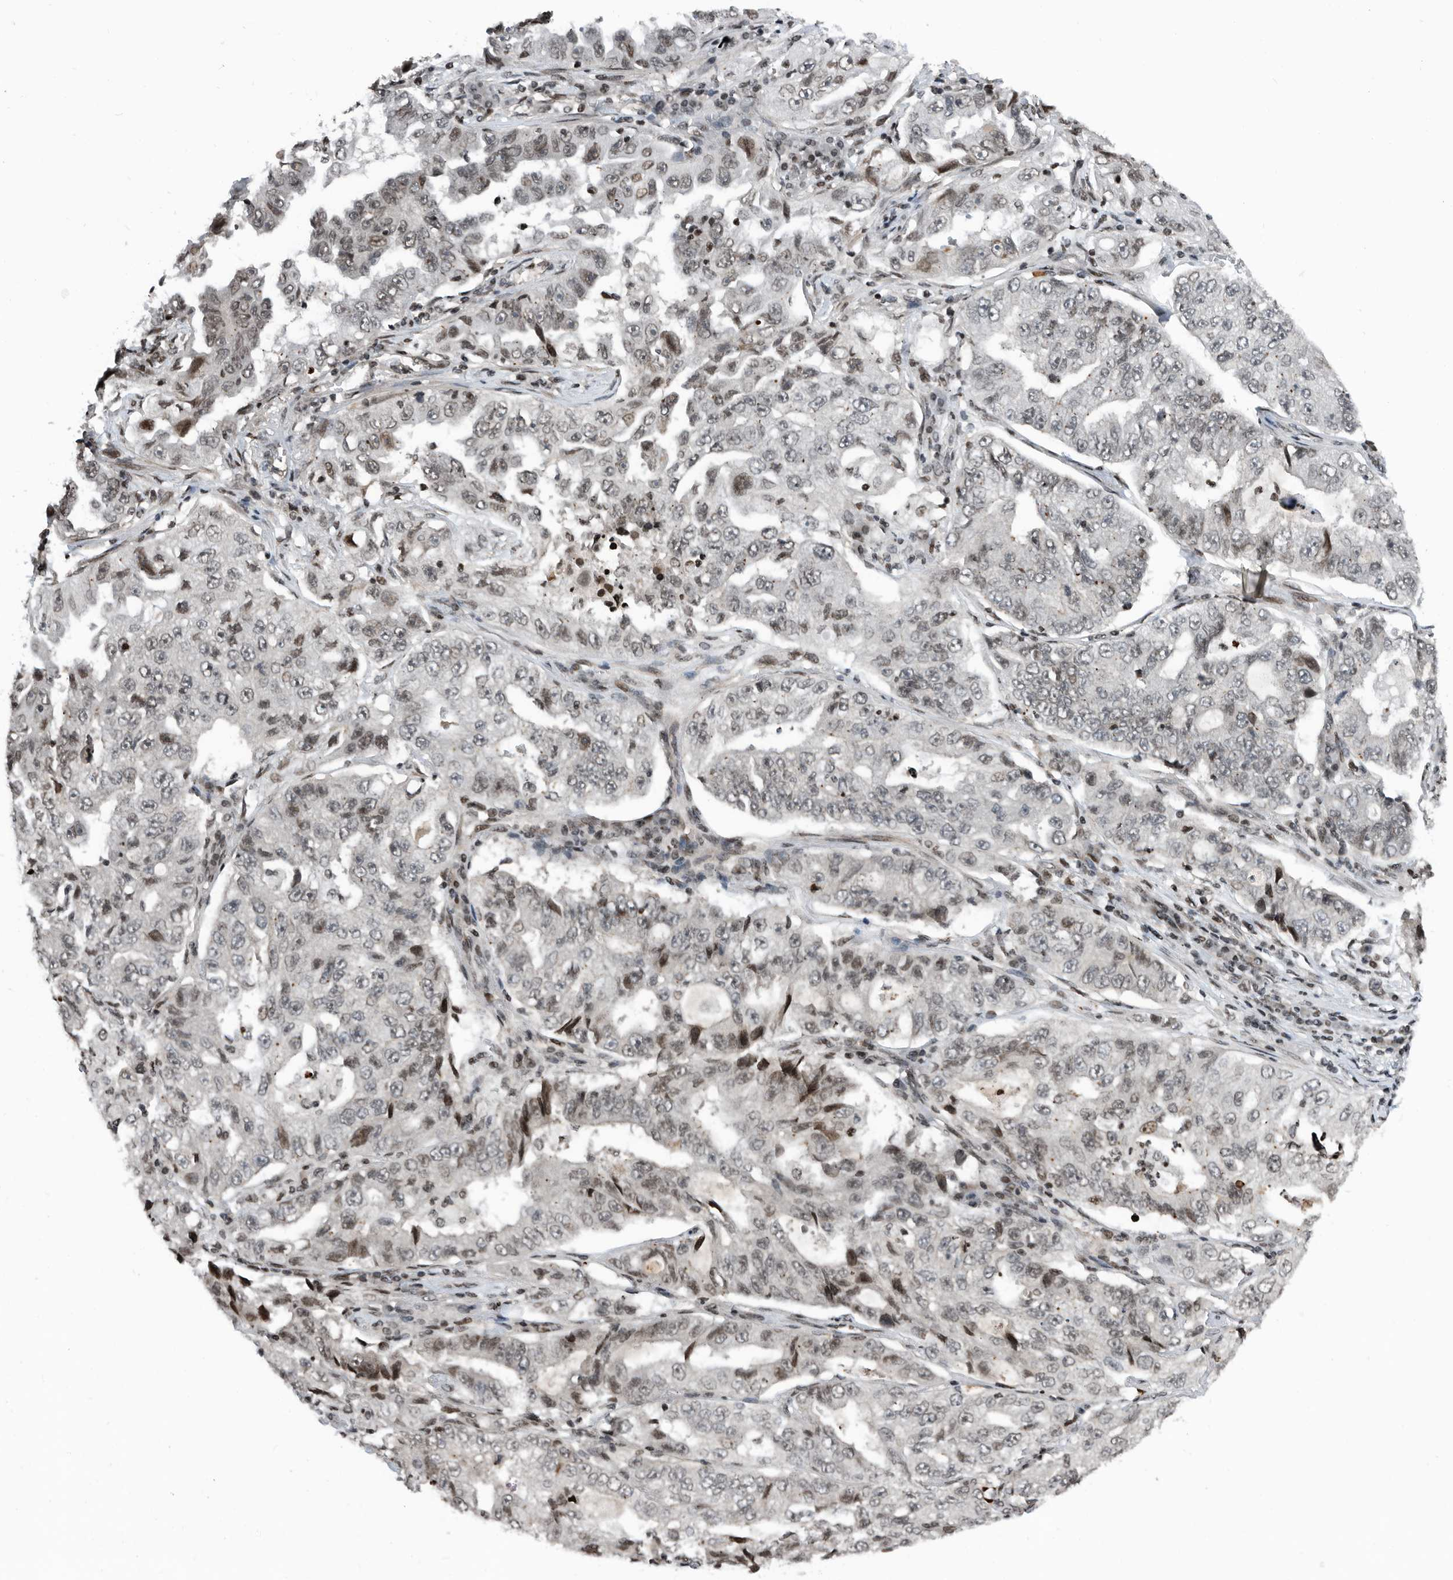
{"staining": {"intensity": "weak", "quantity": "25%-75%", "location": "nuclear"}, "tissue": "lung cancer", "cell_type": "Tumor cells", "image_type": "cancer", "snomed": [{"axis": "morphology", "description": "Adenocarcinoma, NOS"}, {"axis": "topography", "description": "Lung"}], "caption": "A brown stain shows weak nuclear positivity of a protein in human adenocarcinoma (lung) tumor cells. (brown staining indicates protein expression, while blue staining denotes nuclei).", "gene": "SNRNP48", "patient": {"sex": "female", "age": 51}}